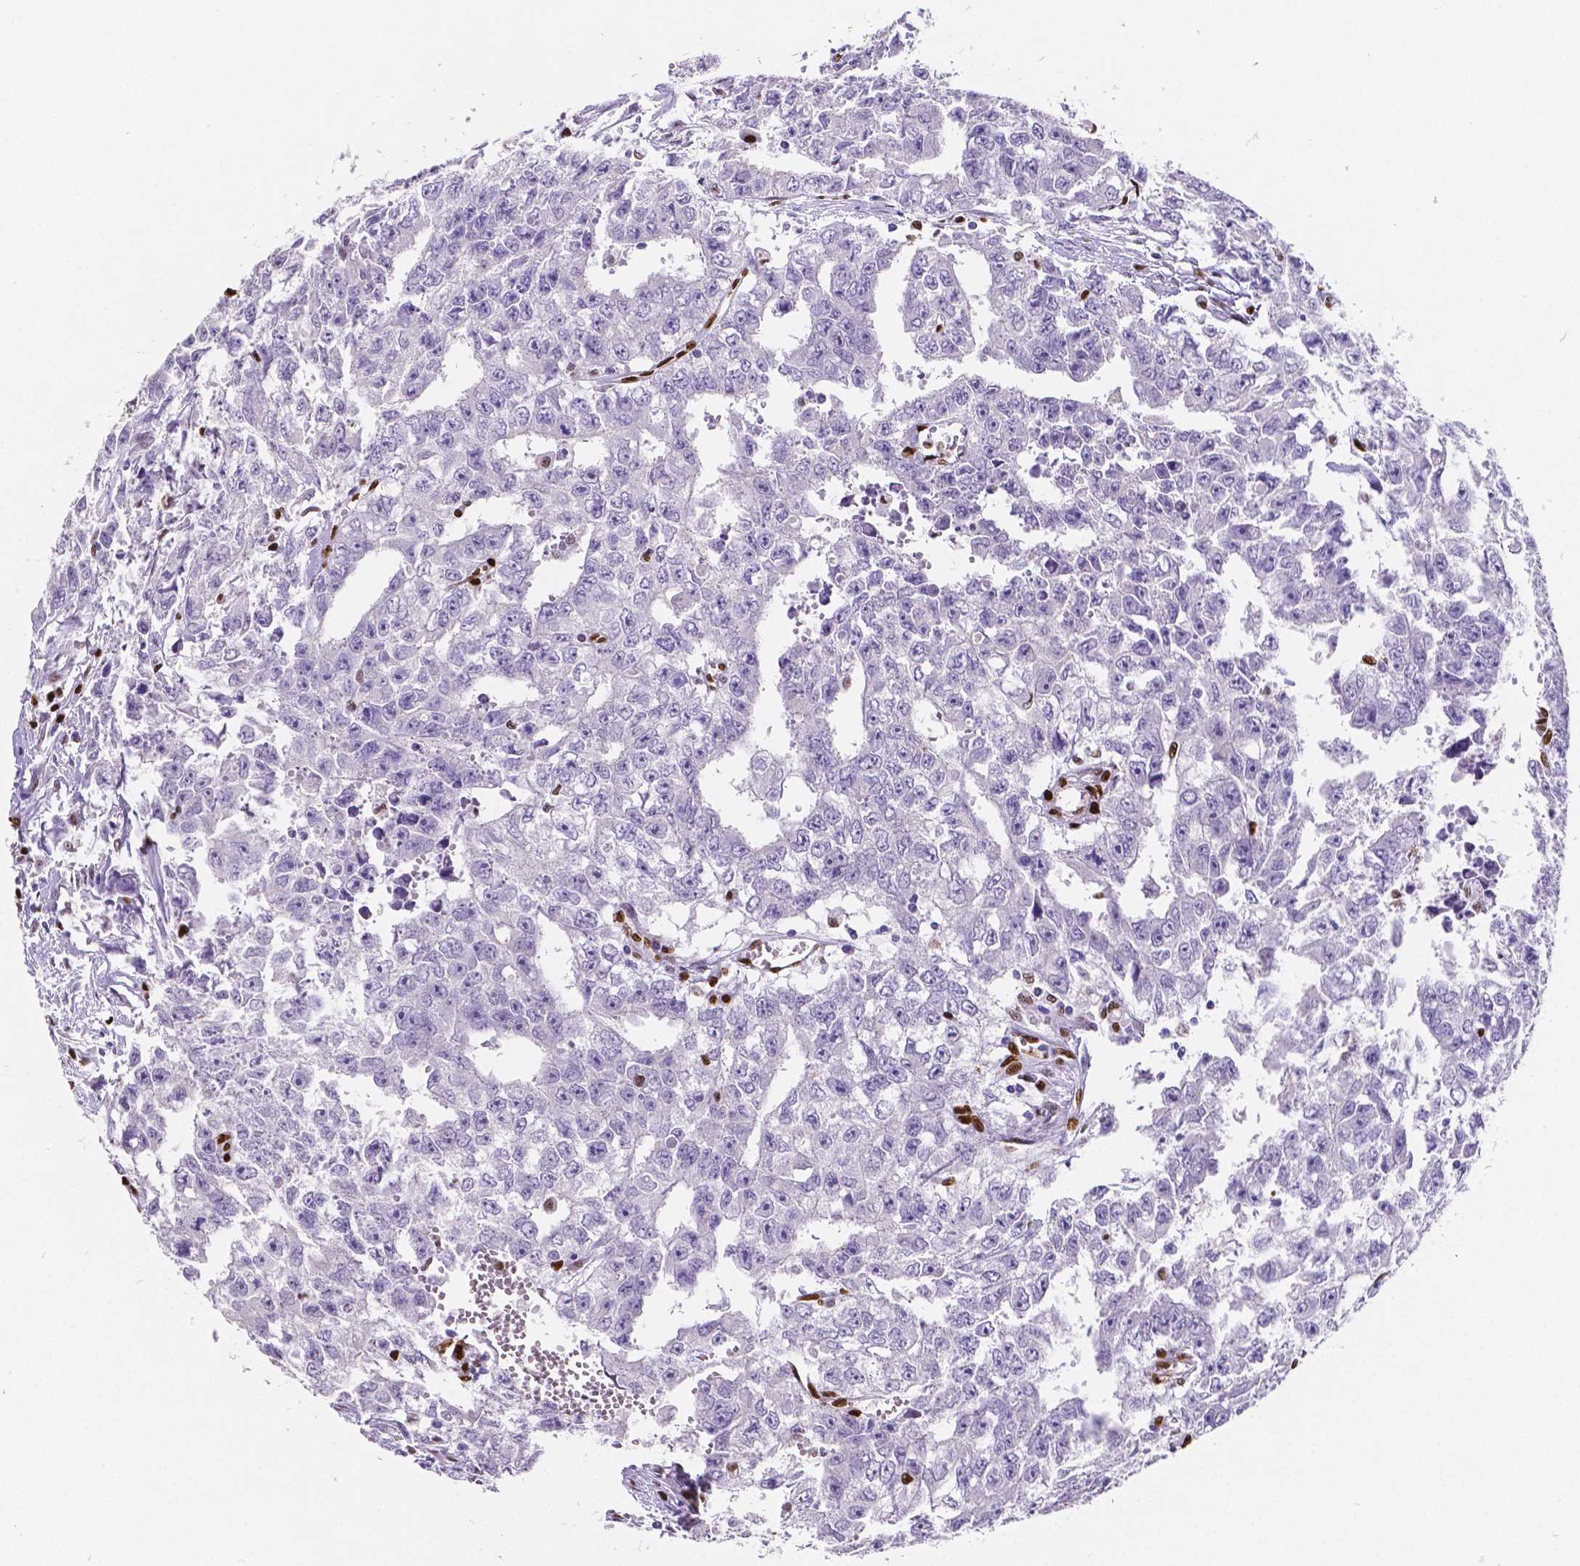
{"staining": {"intensity": "negative", "quantity": "none", "location": "none"}, "tissue": "testis cancer", "cell_type": "Tumor cells", "image_type": "cancer", "snomed": [{"axis": "morphology", "description": "Carcinoma, Embryonal, NOS"}, {"axis": "morphology", "description": "Teratoma, malignant, NOS"}, {"axis": "topography", "description": "Testis"}], "caption": "Malignant teratoma (testis) was stained to show a protein in brown. There is no significant staining in tumor cells. The staining was performed using DAB (3,3'-diaminobenzidine) to visualize the protein expression in brown, while the nuclei were stained in blue with hematoxylin (Magnification: 20x).", "gene": "MEF2C", "patient": {"sex": "male", "age": 24}}